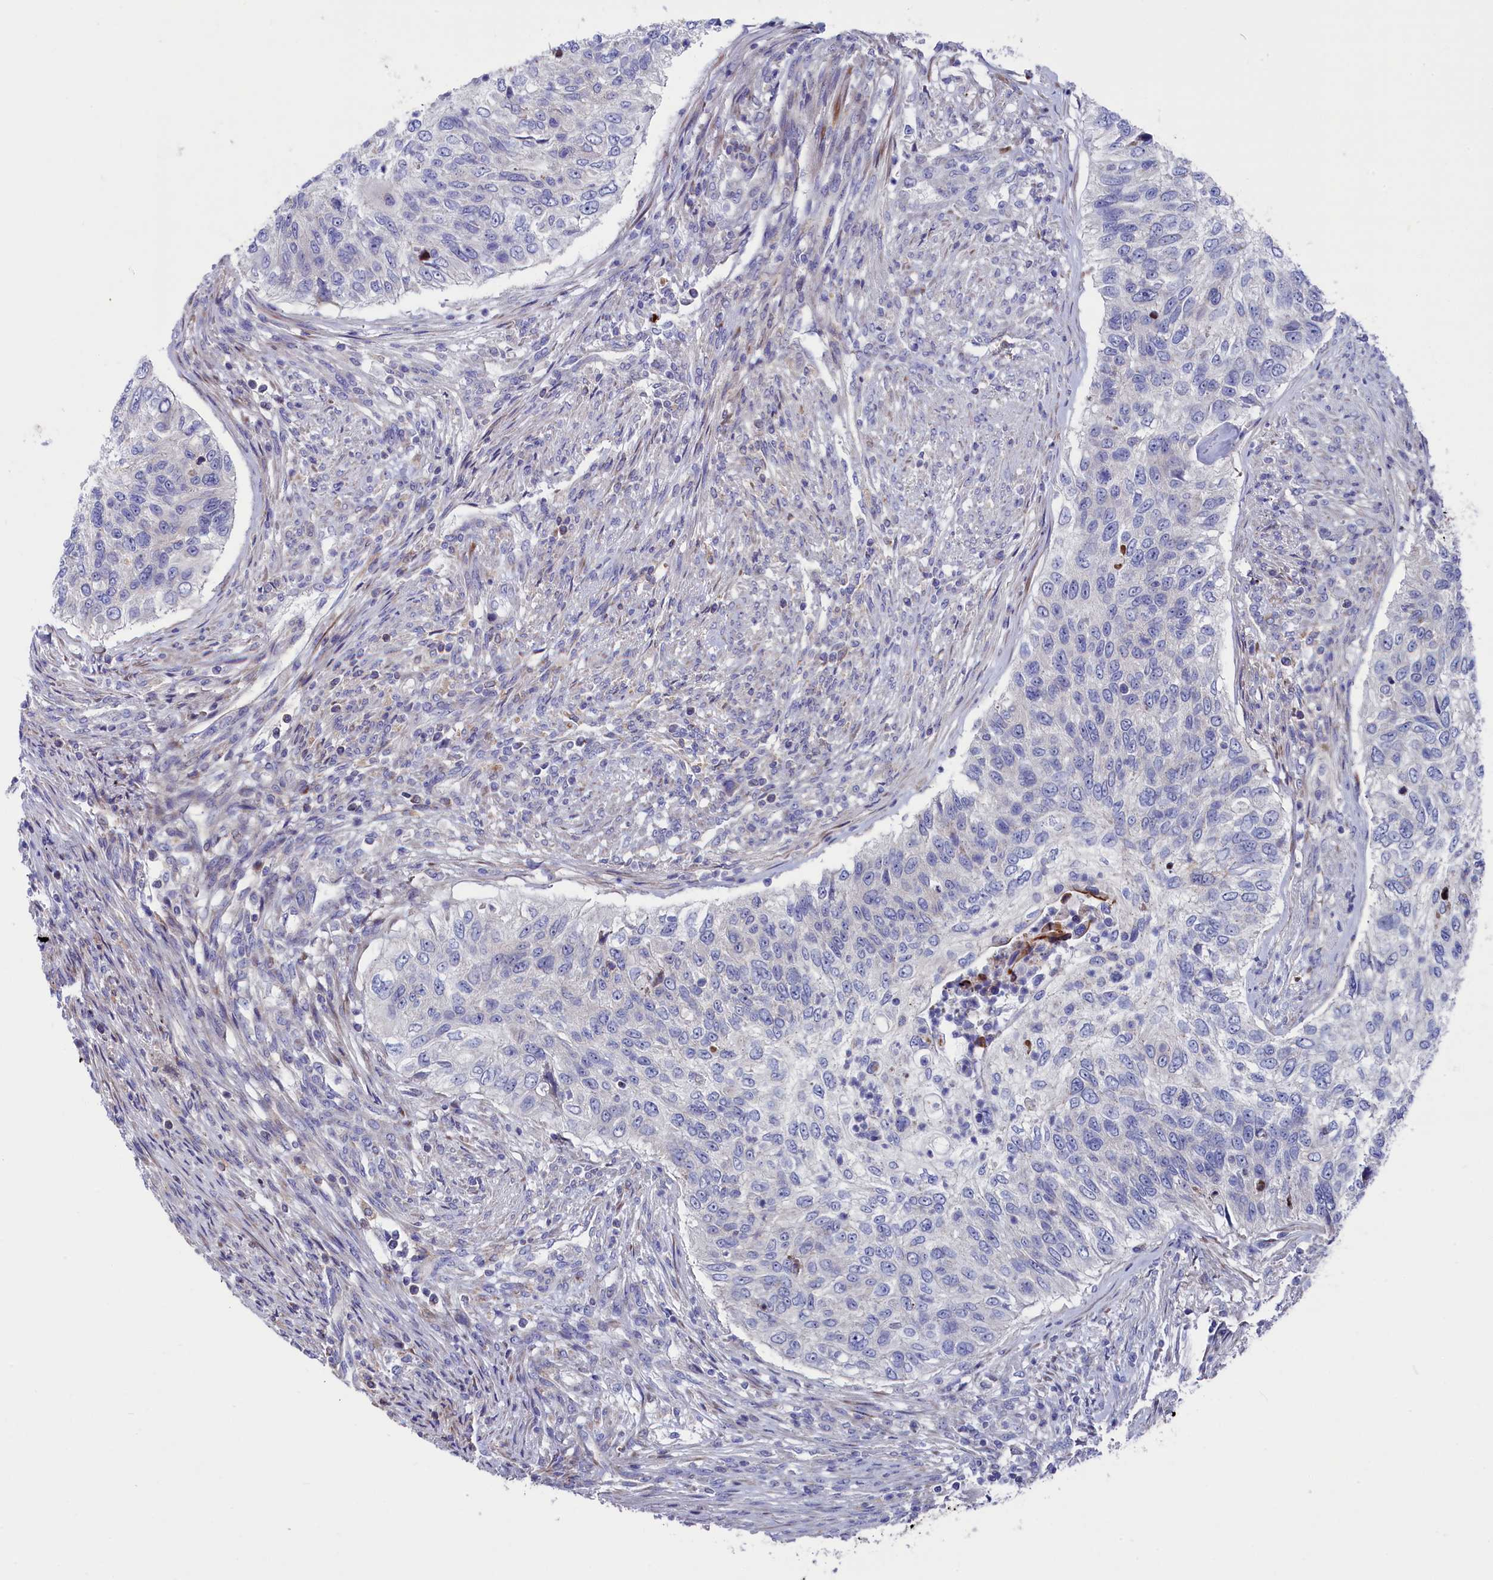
{"staining": {"intensity": "negative", "quantity": "none", "location": "none"}, "tissue": "urothelial cancer", "cell_type": "Tumor cells", "image_type": "cancer", "snomed": [{"axis": "morphology", "description": "Urothelial carcinoma, High grade"}, {"axis": "topography", "description": "Urinary bladder"}], "caption": "High power microscopy photomicrograph of an immunohistochemistry micrograph of urothelial carcinoma (high-grade), revealing no significant staining in tumor cells.", "gene": "NUDT7", "patient": {"sex": "female", "age": 60}}